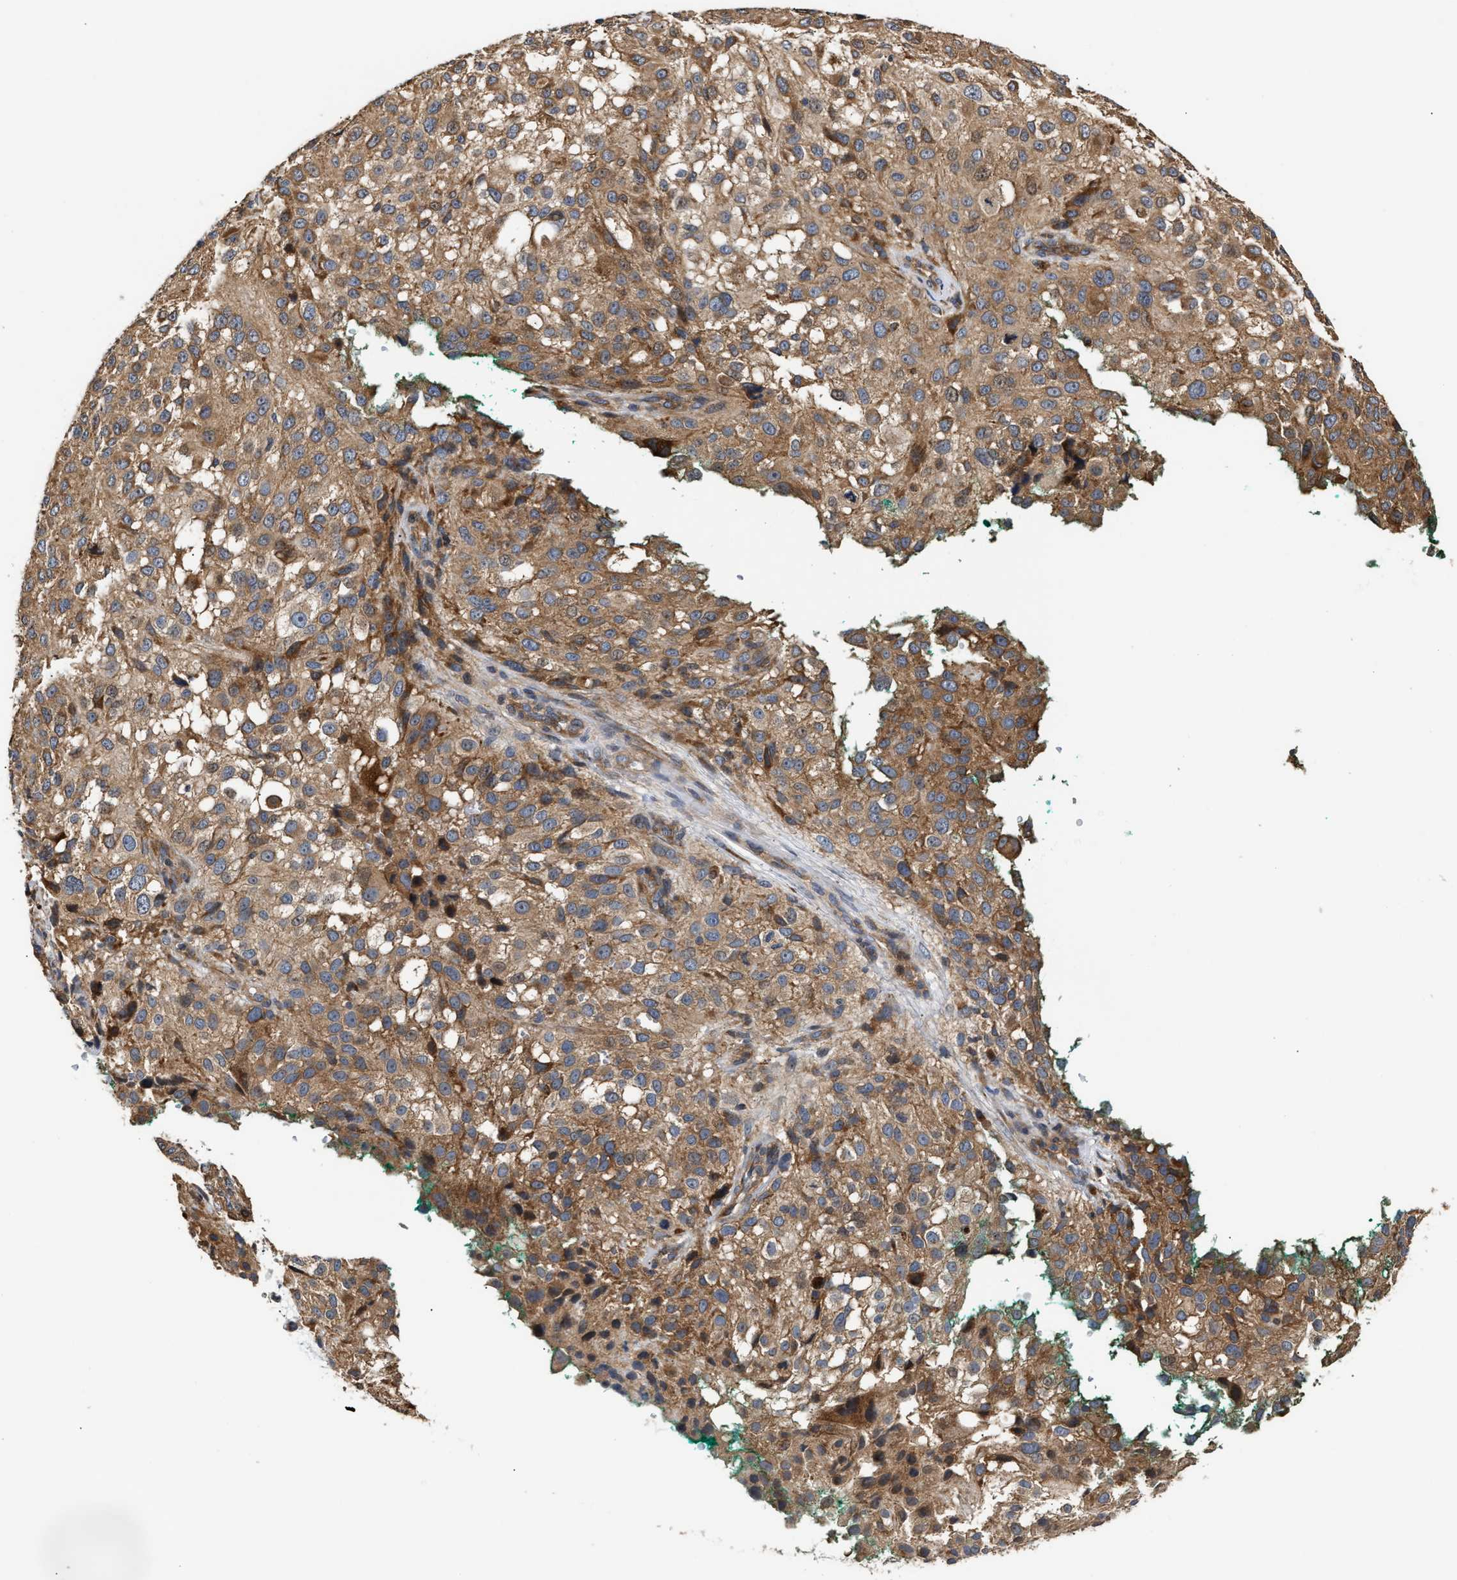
{"staining": {"intensity": "moderate", "quantity": ">75%", "location": "cytoplasmic/membranous"}, "tissue": "melanoma", "cell_type": "Tumor cells", "image_type": "cancer", "snomed": [{"axis": "morphology", "description": "Necrosis, NOS"}, {"axis": "morphology", "description": "Malignant melanoma, NOS"}, {"axis": "topography", "description": "Skin"}], "caption": "This is a photomicrograph of immunohistochemistry (IHC) staining of malignant melanoma, which shows moderate staining in the cytoplasmic/membranous of tumor cells.", "gene": "CLIP2", "patient": {"sex": "female", "age": 87}}